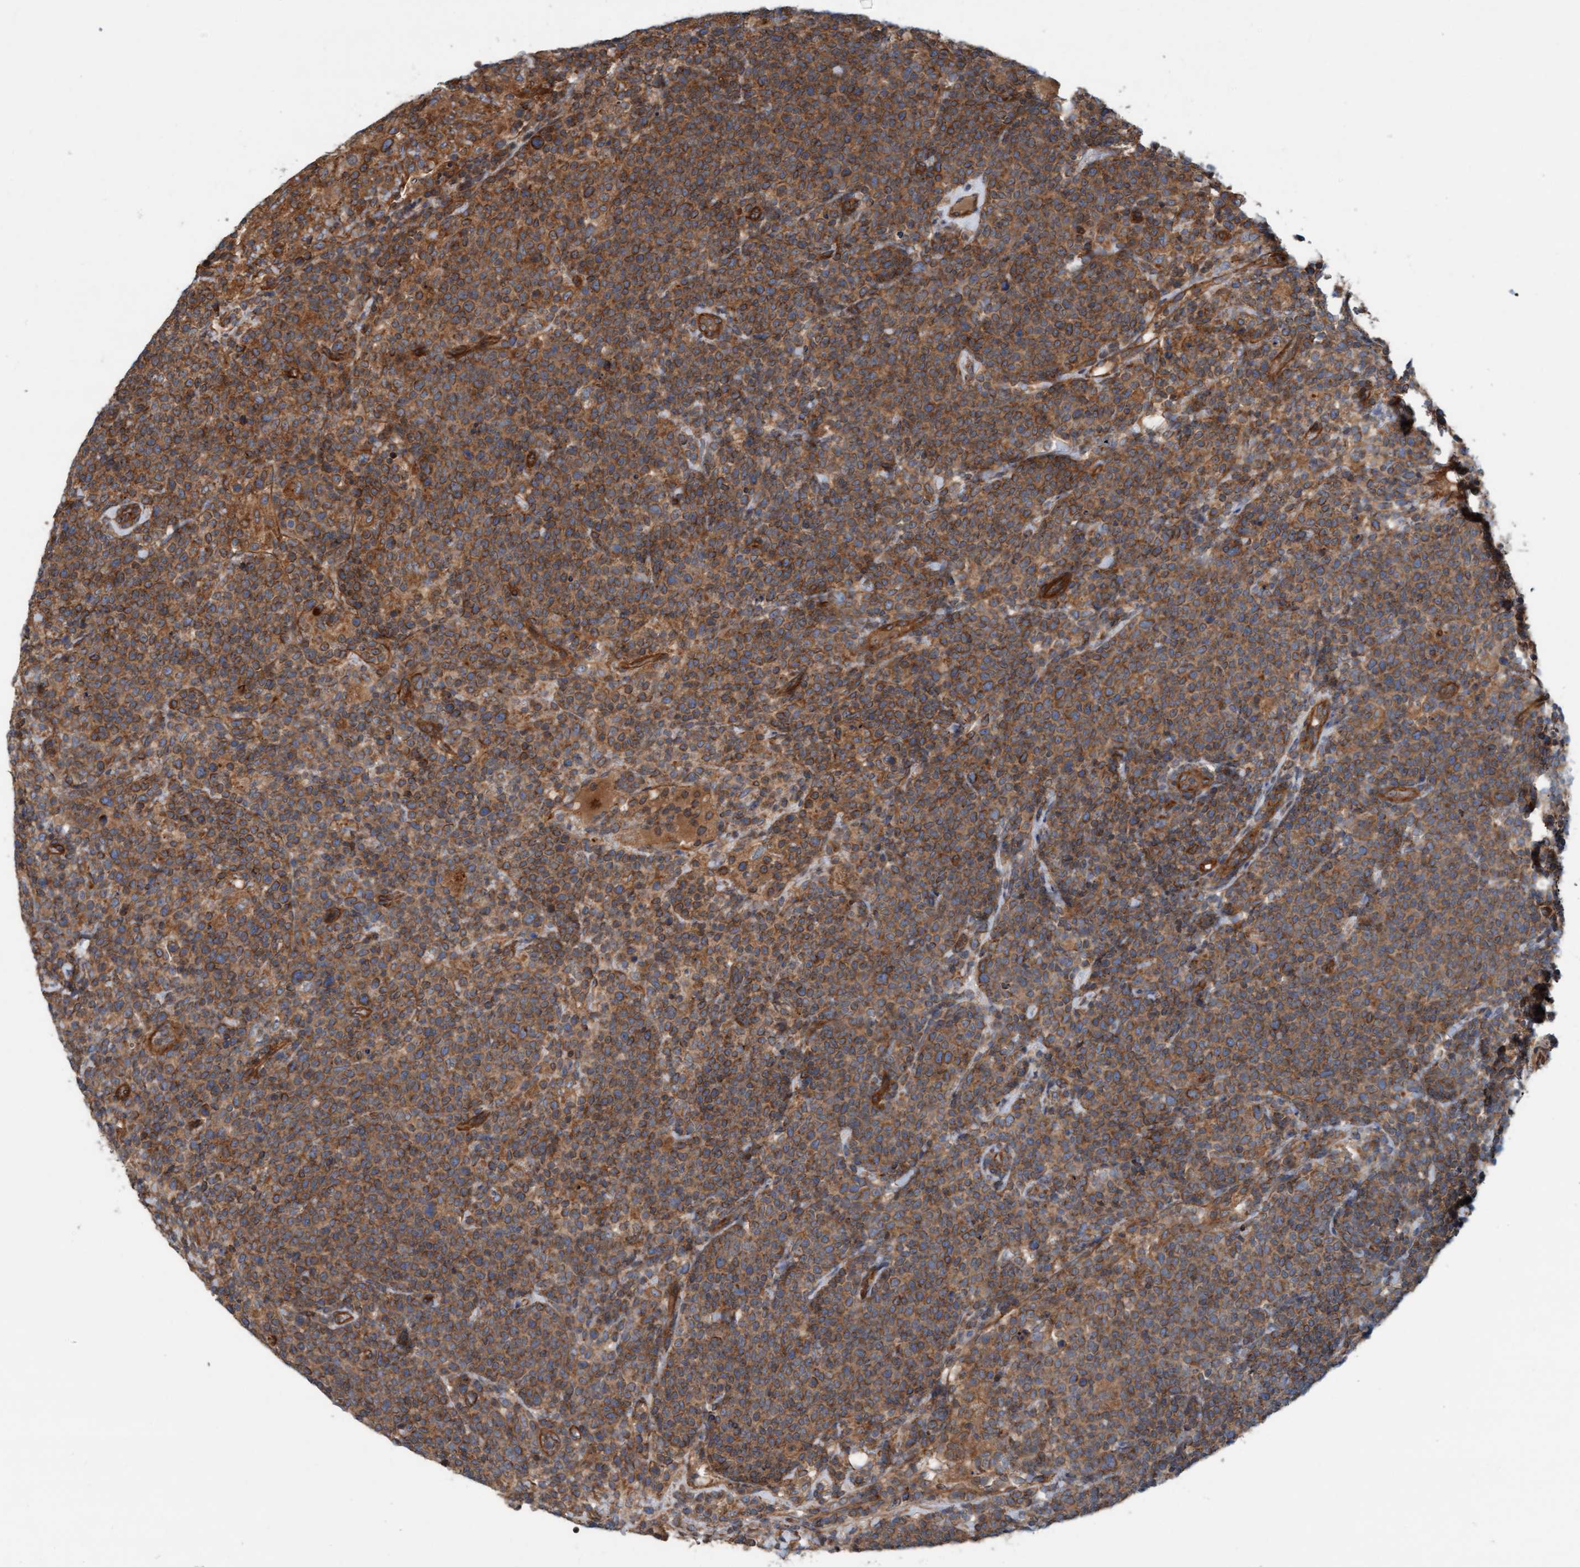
{"staining": {"intensity": "moderate", "quantity": ">75%", "location": "cytoplasmic/membranous"}, "tissue": "lymphoma", "cell_type": "Tumor cells", "image_type": "cancer", "snomed": [{"axis": "morphology", "description": "Malignant lymphoma, non-Hodgkin's type, High grade"}, {"axis": "topography", "description": "Lymph node"}], "caption": "IHC staining of lymphoma, which exhibits medium levels of moderate cytoplasmic/membranous positivity in approximately >75% of tumor cells indicating moderate cytoplasmic/membranous protein staining. The staining was performed using DAB (brown) for protein detection and nuclei were counterstained in hematoxylin (blue).", "gene": "ERAL1", "patient": {"sex": "male", "age": 61}}